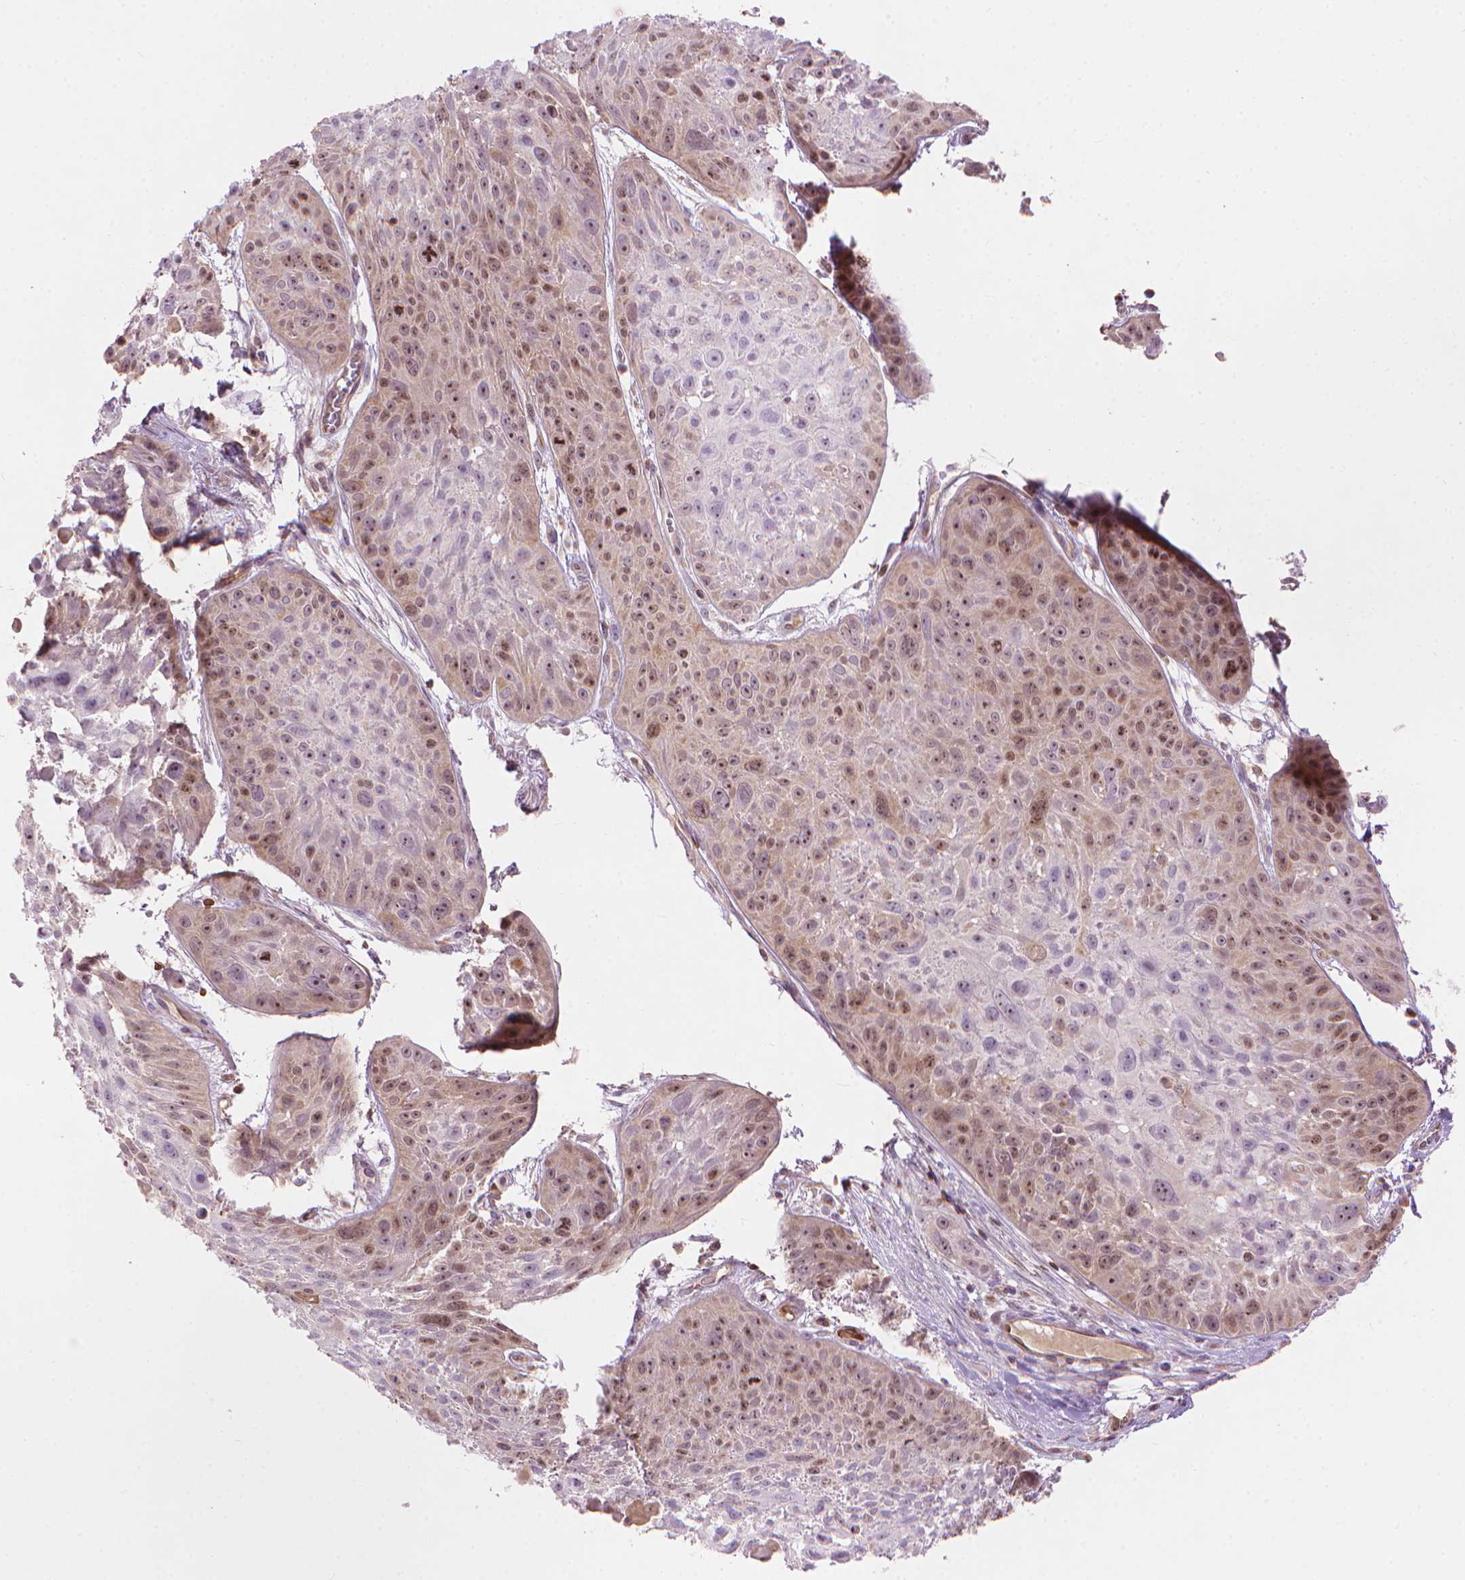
{"staining": {"intensity": "moderate", "quantity": "25%-75%", "location": "nuclear"}, "tissue": "skin cancer", "cell_type": "Tumor cells", "image_type": "cancer", "snomed": [{"axis": "morphology", "description": "Squamous cell carcinoma, NOS"}, {"axis": "topography", "description": "Skin"}, {"axis": "topography", "description": "Anal"}], "caption": "A photomicrograph of human skin cancer stained for a protein exhibits moderate nuclear brown staining in tumor cells.", "gene": "SMC2", "patient": {"sex": "female", "age": 75}}